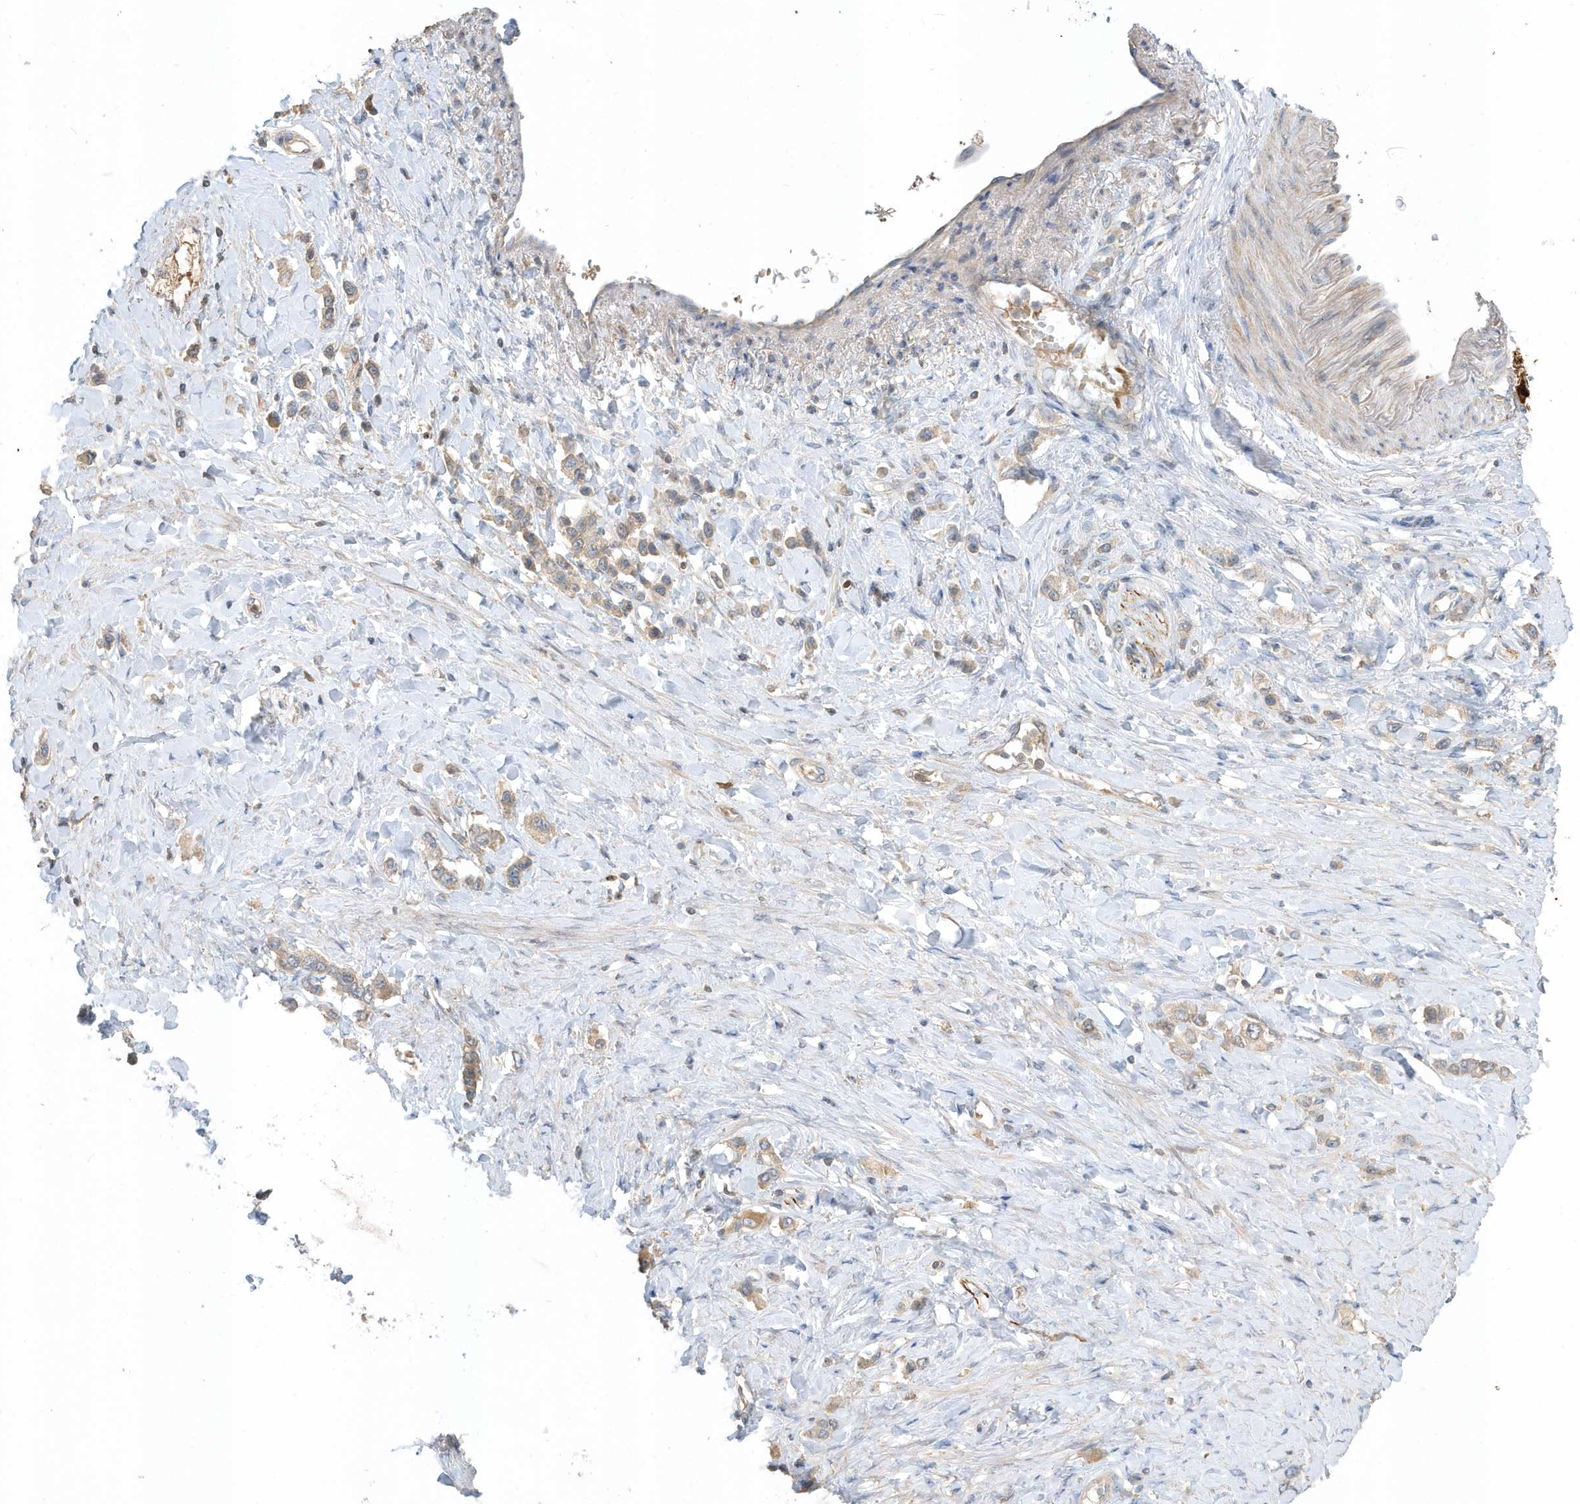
{"staining": {"intensity": "weak", "quantity": "25%-75%", "location": "cytoplasmic/membranous"}, "tissue": "stomach cancer", "cell_type": "Tumor cells", "image_type": "cancer", "snomed": [{"axis": "morphology", "description": "Adenocarcinoma, NOS"}, {"axis": "topography", "description": "Stomach"}], "caption": "There is low levels of weak cytoplasmic/membranous positivity in tumor cells of stomach cancer (adenocarcinoma), as demonstrated by immunohistochemical staining (brown color).", "gene": "USP53", "patient": {"sex": "female", "age": 65}}